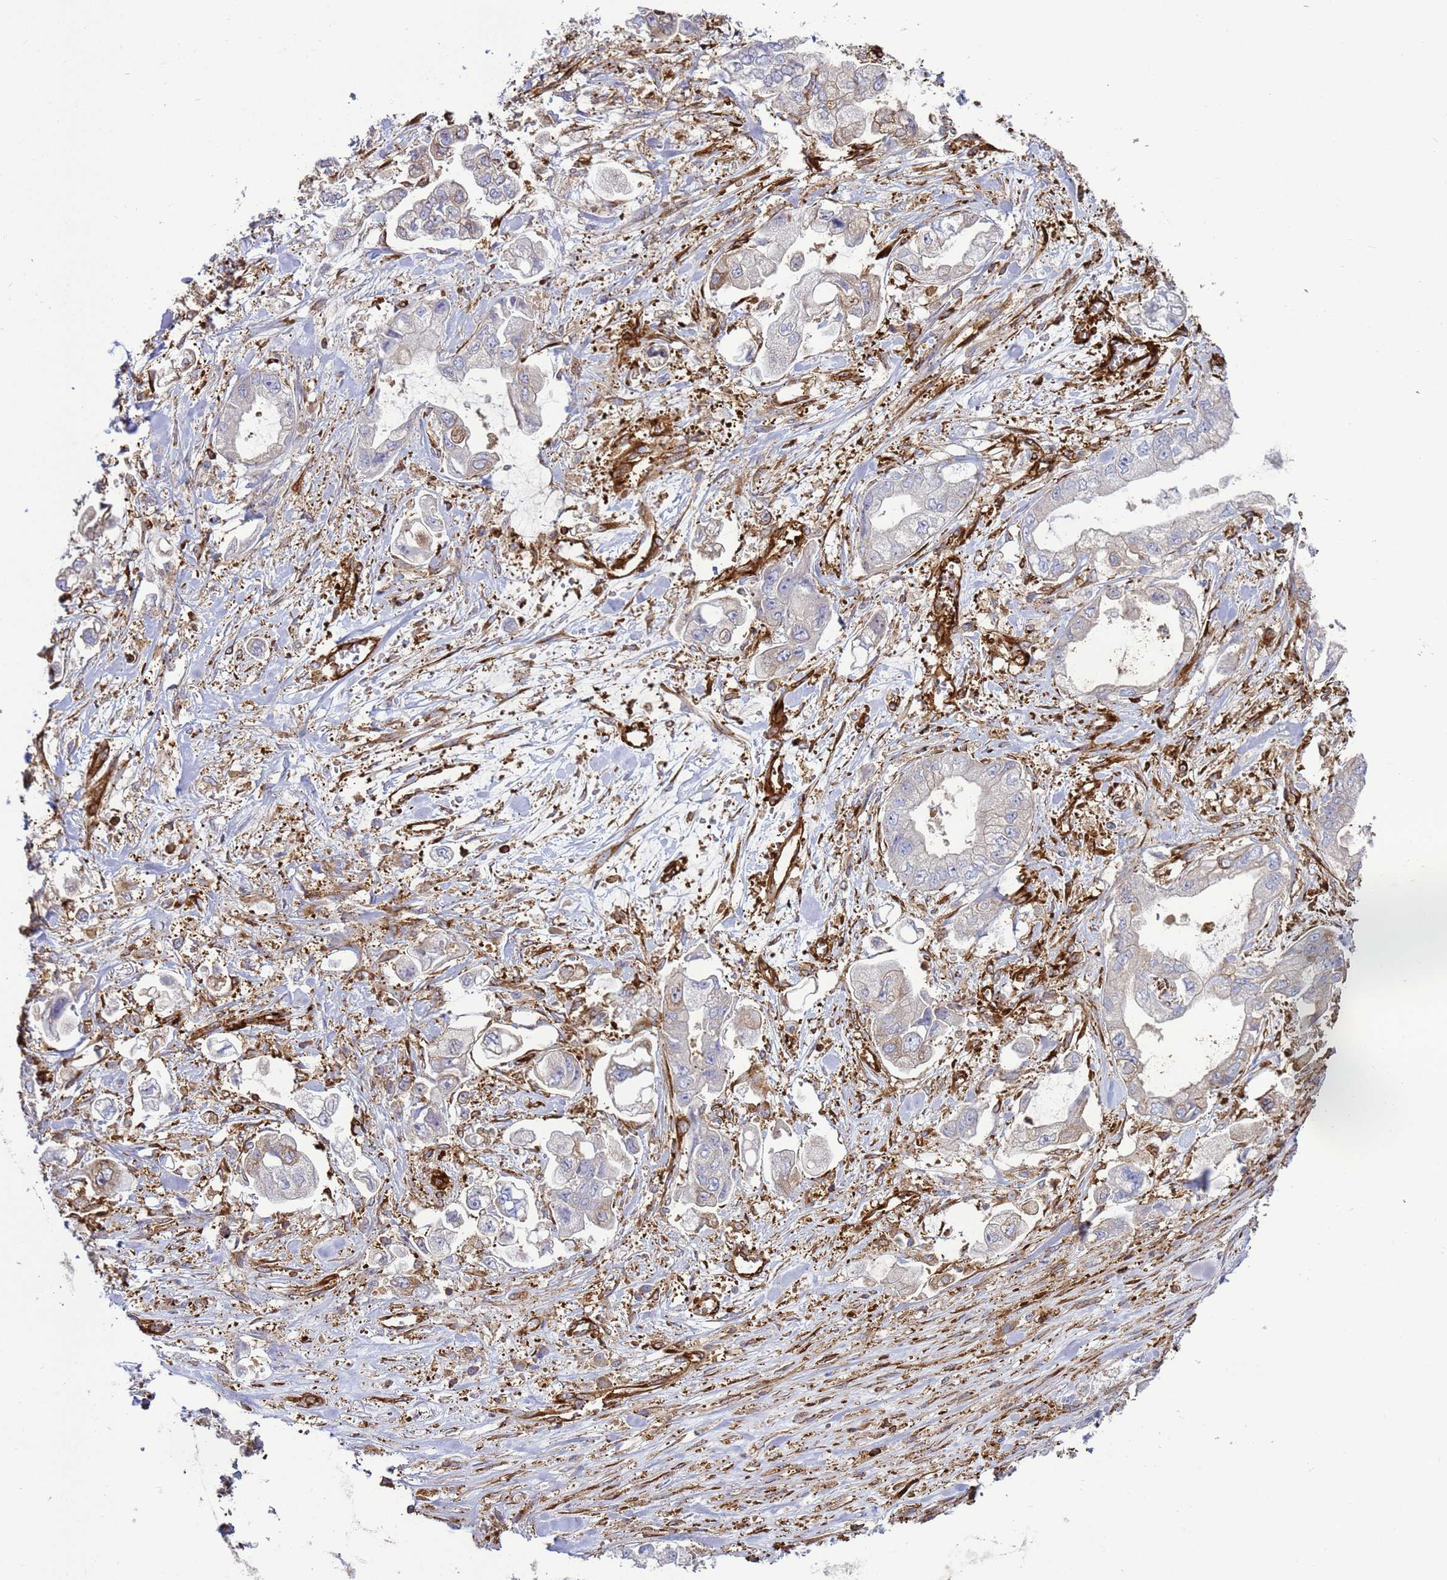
{"staining": {"intensity": "weak", "quantity": "<25%", "location": "cytoplasmic/membranous"}, "tissue": "stomach cancer", "cell_type": "Tumor cells", "image_type": "cancer", "snomed": [{"axis": "morphology", "description": "Adenocarcinoma, NOS"}, {"axis": "topography", "description": "Stomach"}], "caption": "IHC histopathology image of neoplastic tissue: stomach cancer stained with DAB displays no significant protein staining in tumor cells.", "gene": "ZBTB8OS", "patient": {"sex": "male", "age": 62}}